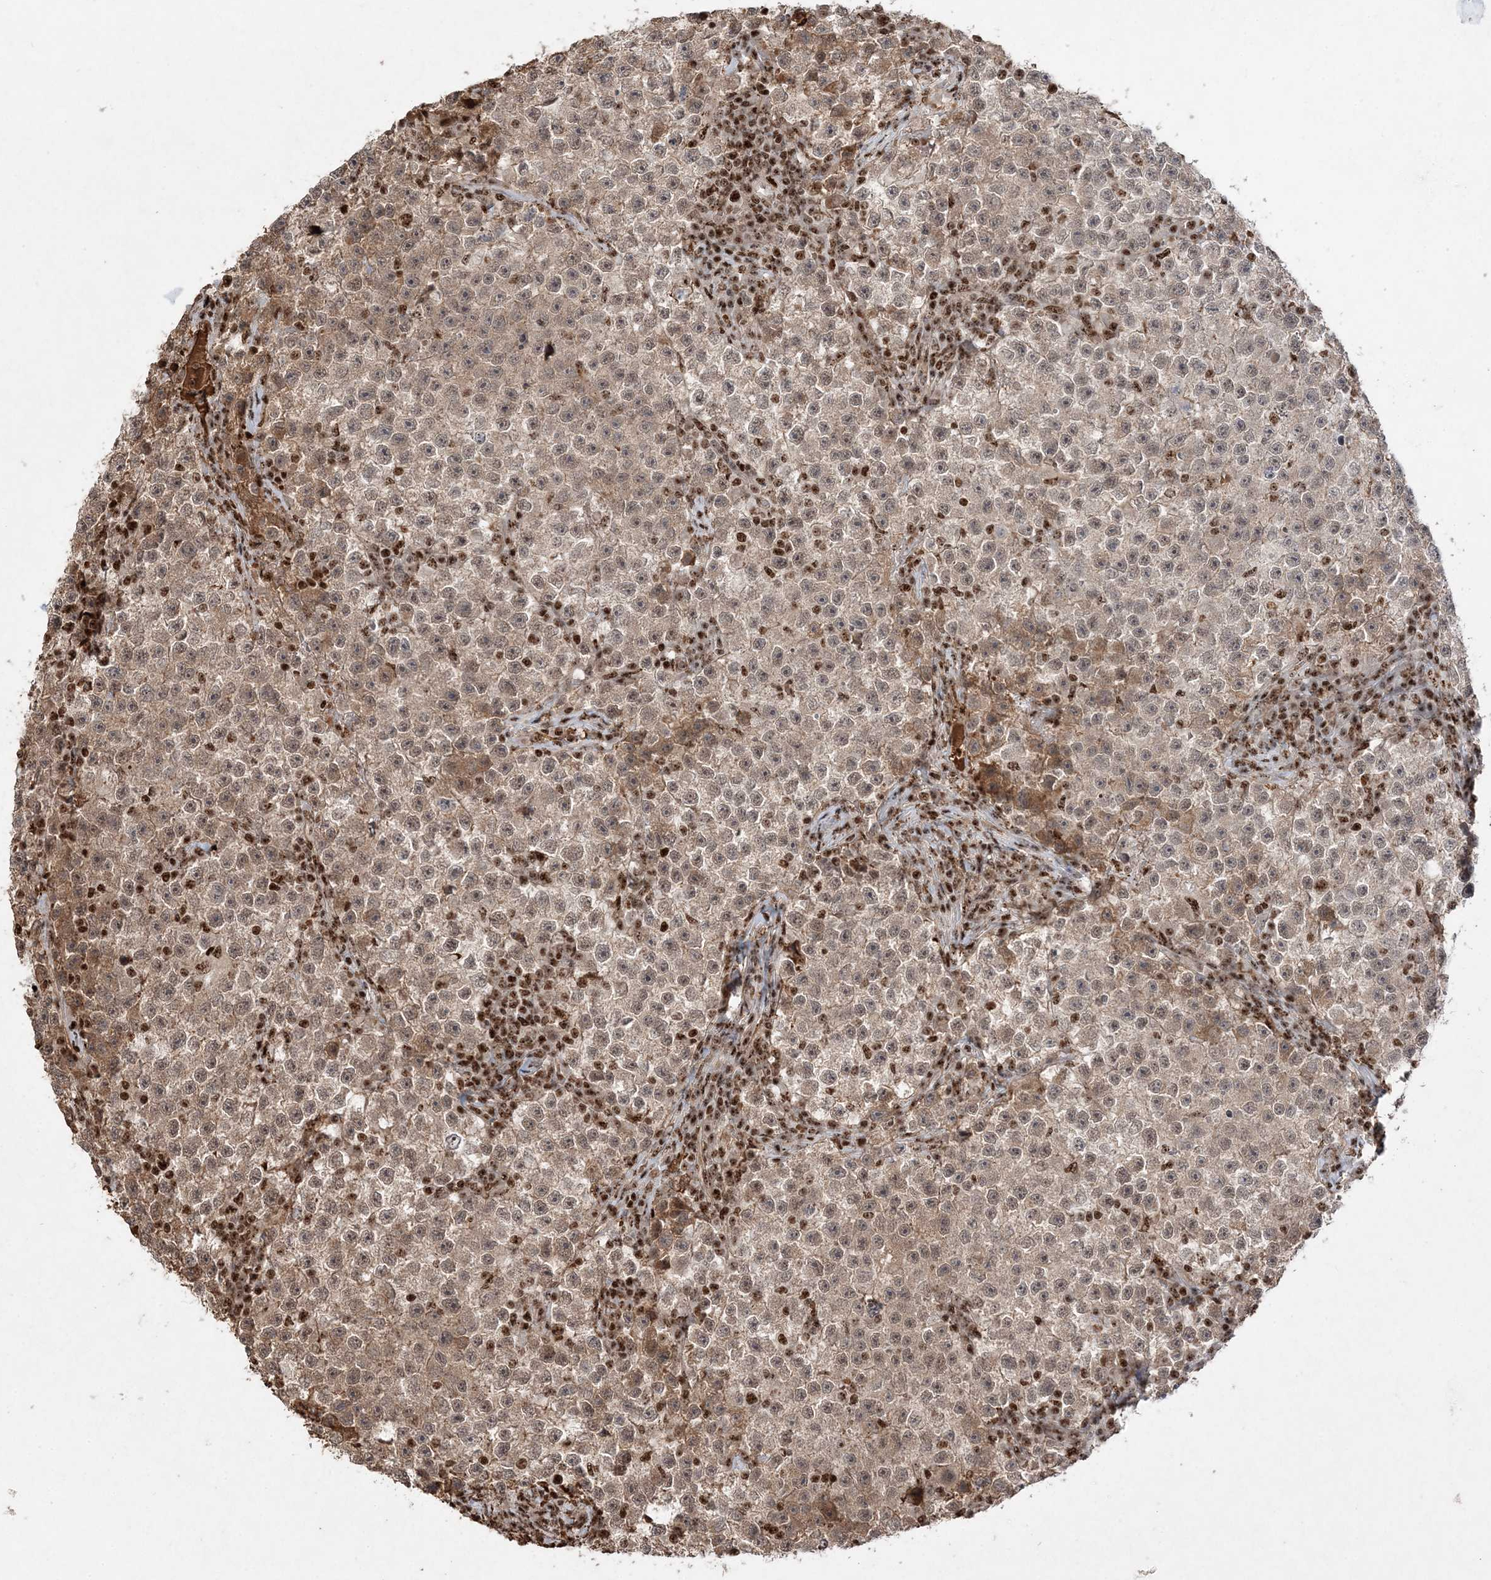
{"staining": {"intensity": "weak", "quantity": ">75%", "location": "cytoplasmic/membranous,nuclear"}, "tissue": "testis cancer", "cell_type": "Tumor cells", "image_type": "cancer", "snomed": [{"axis": "morphology", "description": "Seminoma, NOS"}, {"axis": "topography", "description": "Testis"}], "caption": "Immunohistochemical staining of testis cancer reveals low levels of weak cytoplasmic/membranous and nuclear protein positivity in approximately >75% of tumor cells.", "gene": "RBM17", "patient": {"sex": "male", "age": 22}}